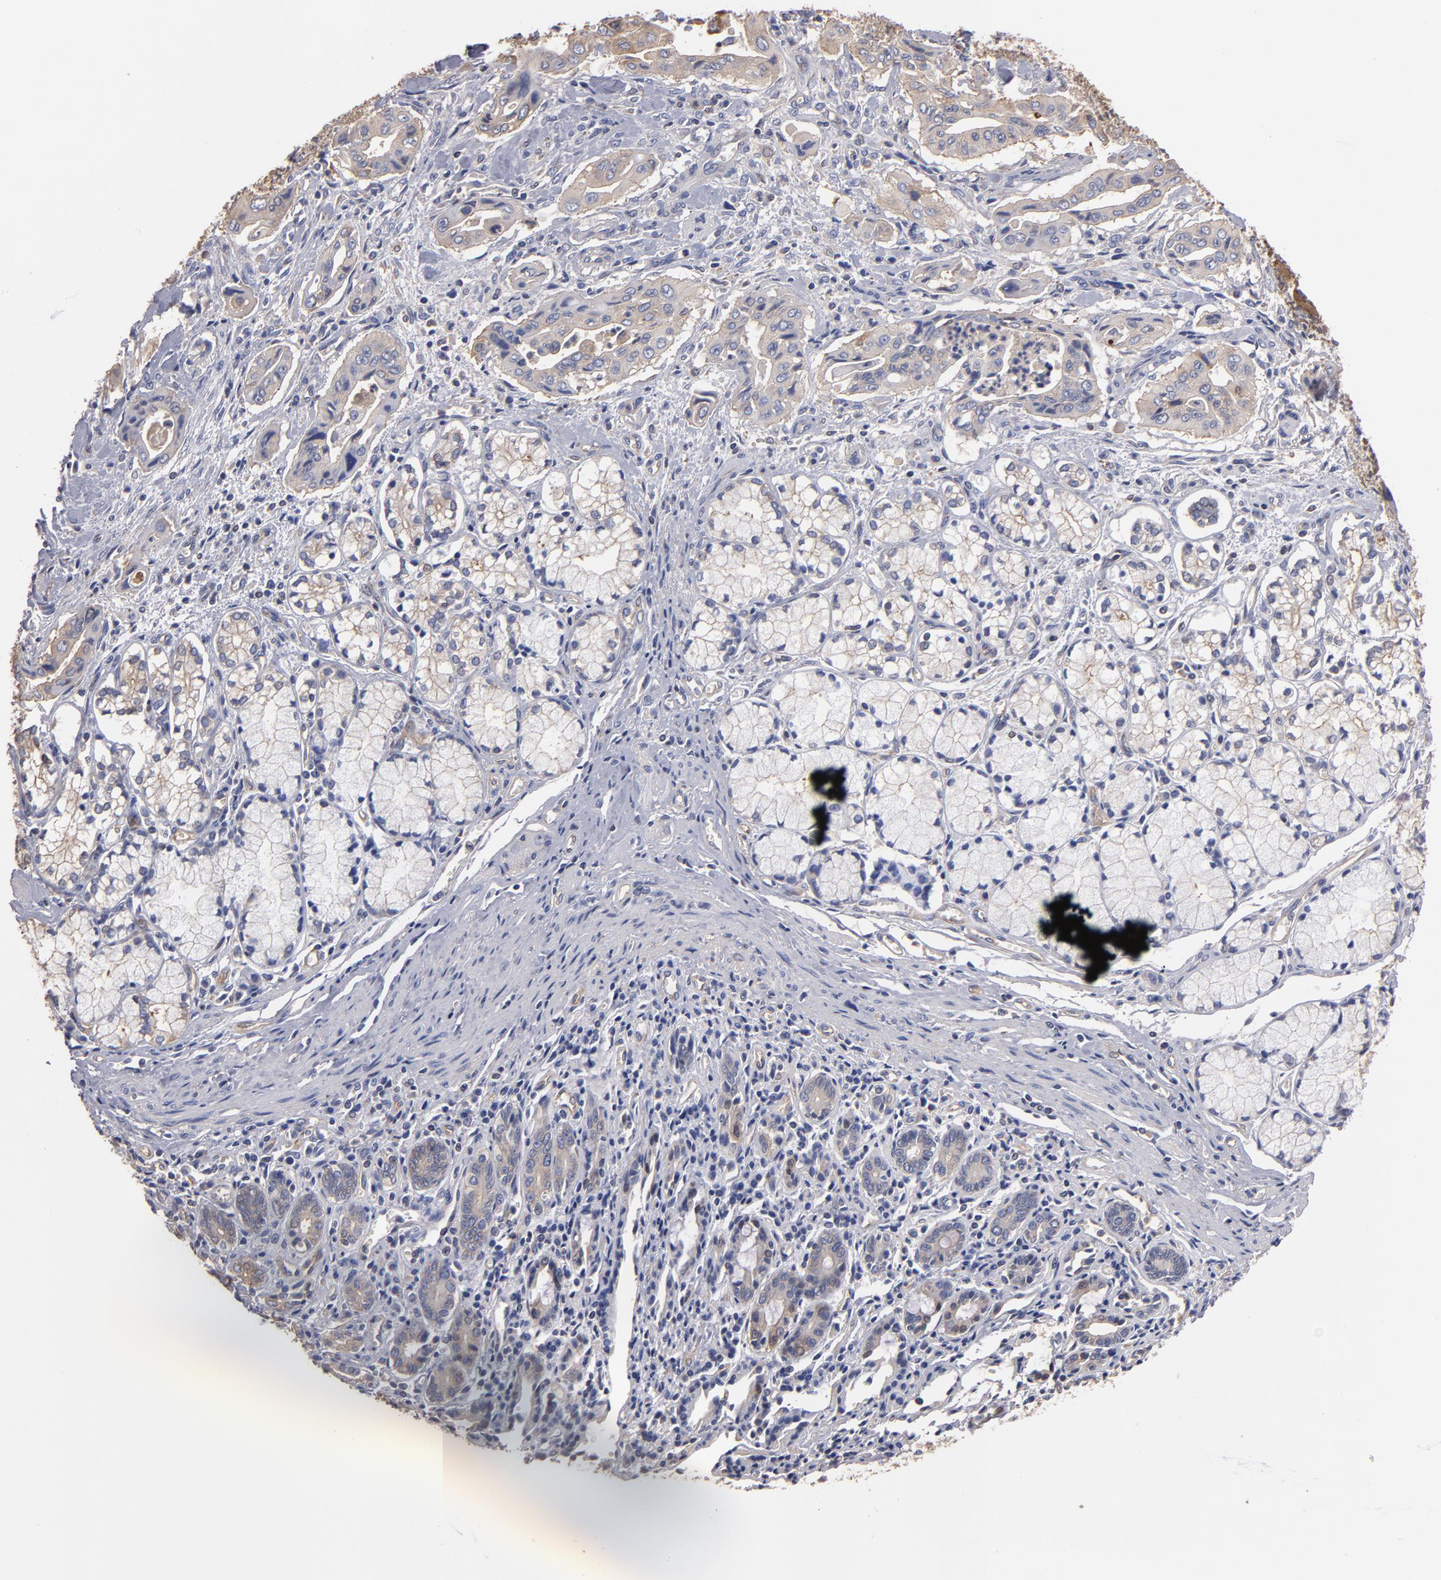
{"staining": {"intensity": "weak", "quantity": "25%-75%", "location": "cytoplasmic/membranous"}, "tissue": "pancreatic cancer", "cell_type": "Tumor cells", "image_type": "cancer", "snomed": [{"axis": "morphology", "description": "Adenocarcinoma, NOS"}, {"axis": "topography", "description": "Pancreas"}], "caption": "Protein expression analysis of pancreatic cancer exhibits weak cytoplasmic/membranous staining in about 25%-75% of tumor cells.", "gene": "ESYT2", "patient": {"sex": "male", "age": 77}}